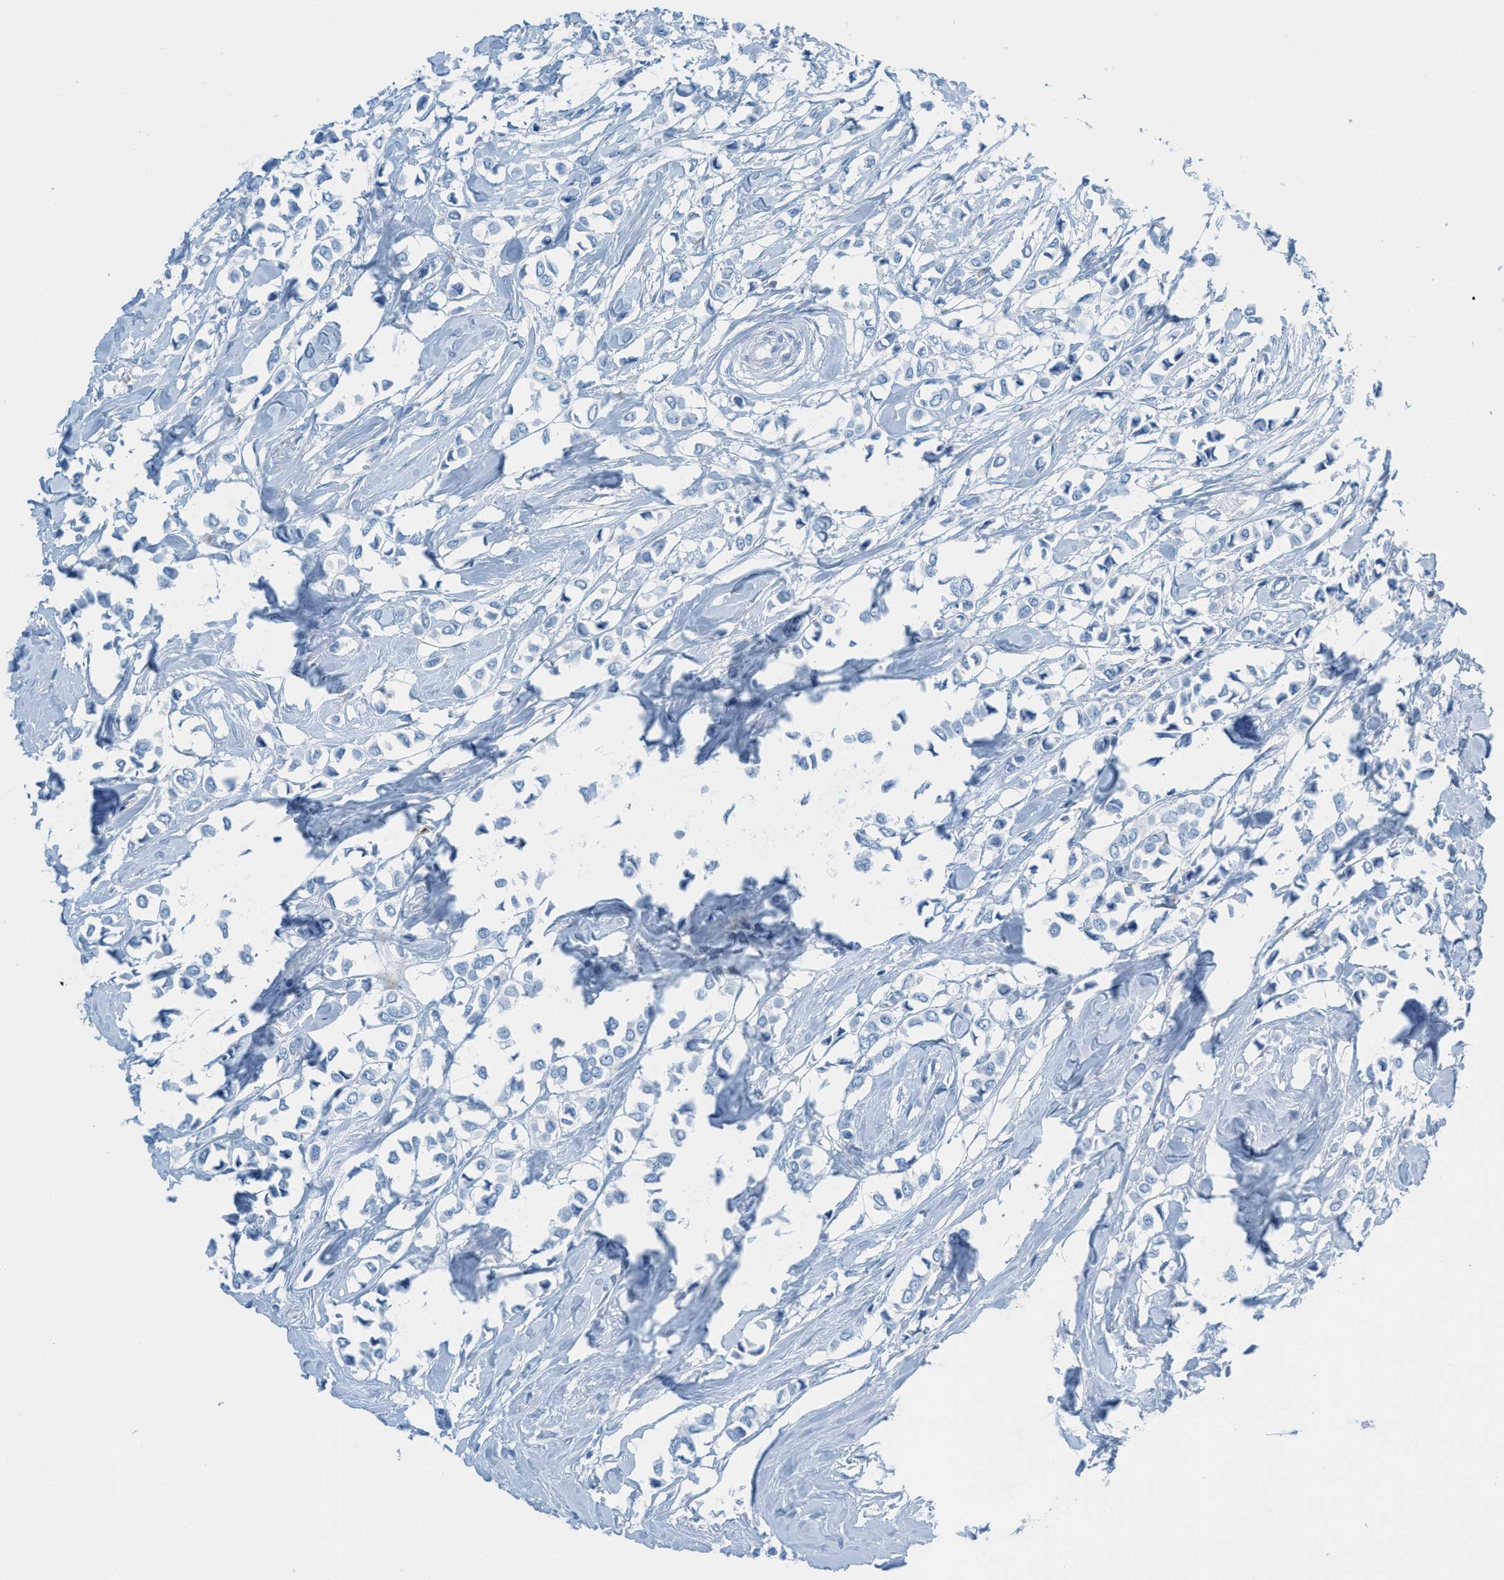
{"staining": {"intensity": "negative", "quantity": "none", "location": "none"}, "tissue": "breast cancer", "cell_type": "Tumor cells", "image_type": "cancer", "snomed": [{"axis": "morphology", "description": "Lobular carcinoma"}, {"axis": "topography", "description": "Breast"}], "caption": "Immunohistochemistry (IHC) of human breast cancer (lobular carcinoma) displays no positivity in tumor cells.", "gene": "C21orf62", "patient": {"sex": "female", "age": 51}}